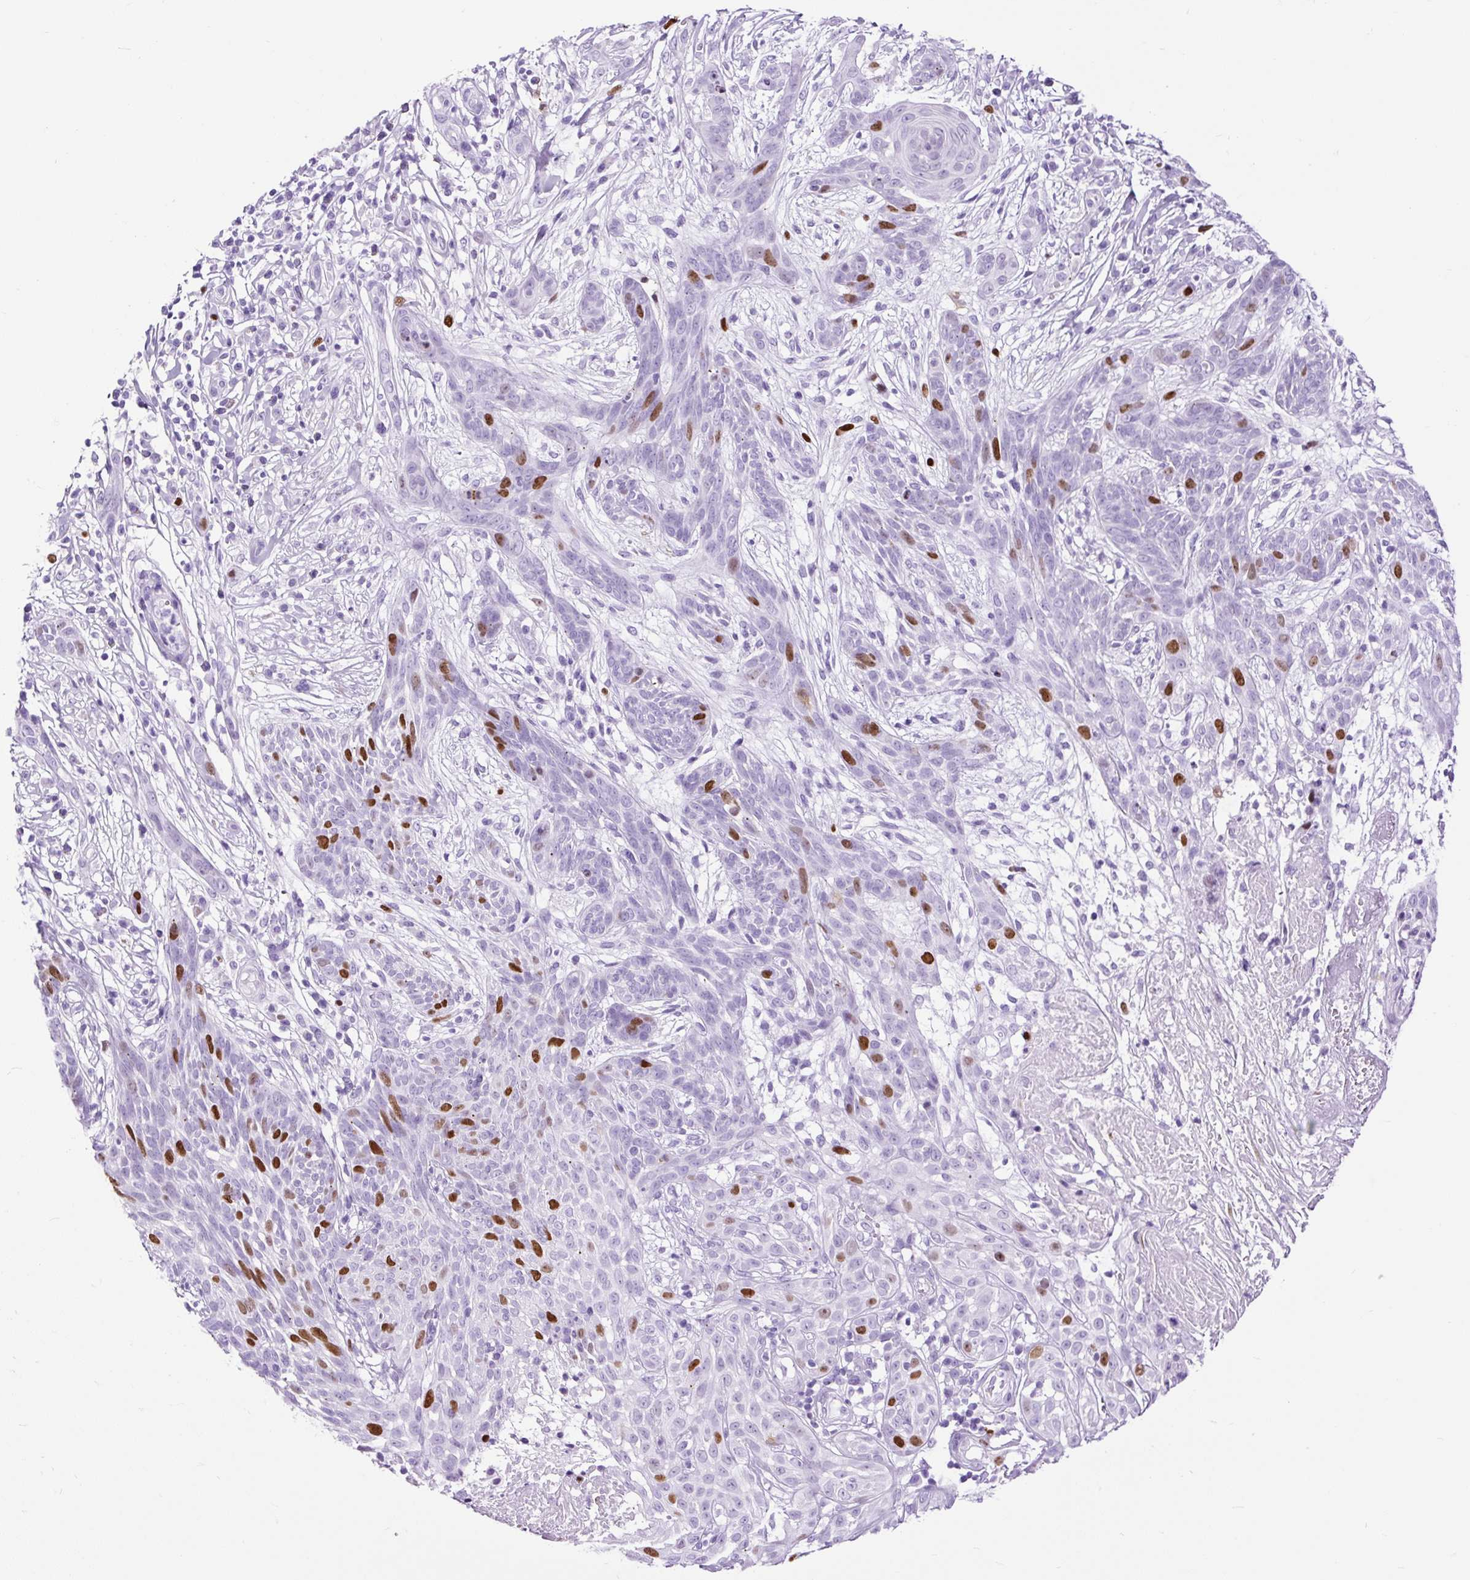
{"staining": {"intensity": "strong", "quantity": "<25%", "location": "nuclear"}, "tissue": "skin cancer", "cell_type": "Tumor cells", "image_type": "cancer", "snomed": [{"axis": "morphology", "description": "Basal cell carcinoma"}, {"axis": "topography", "description": "Skin"}, {"axis": "topography", "description": "Skin, foot"}], "caption": "This is a histology image of immunohistochemistry (IHC) staining of basal cell carcinoma (skin), which shows strong staining in the nuclear of tumor cells.", "gene": "RACGAP1", "patient": {"sex": "female", "age": 86}}